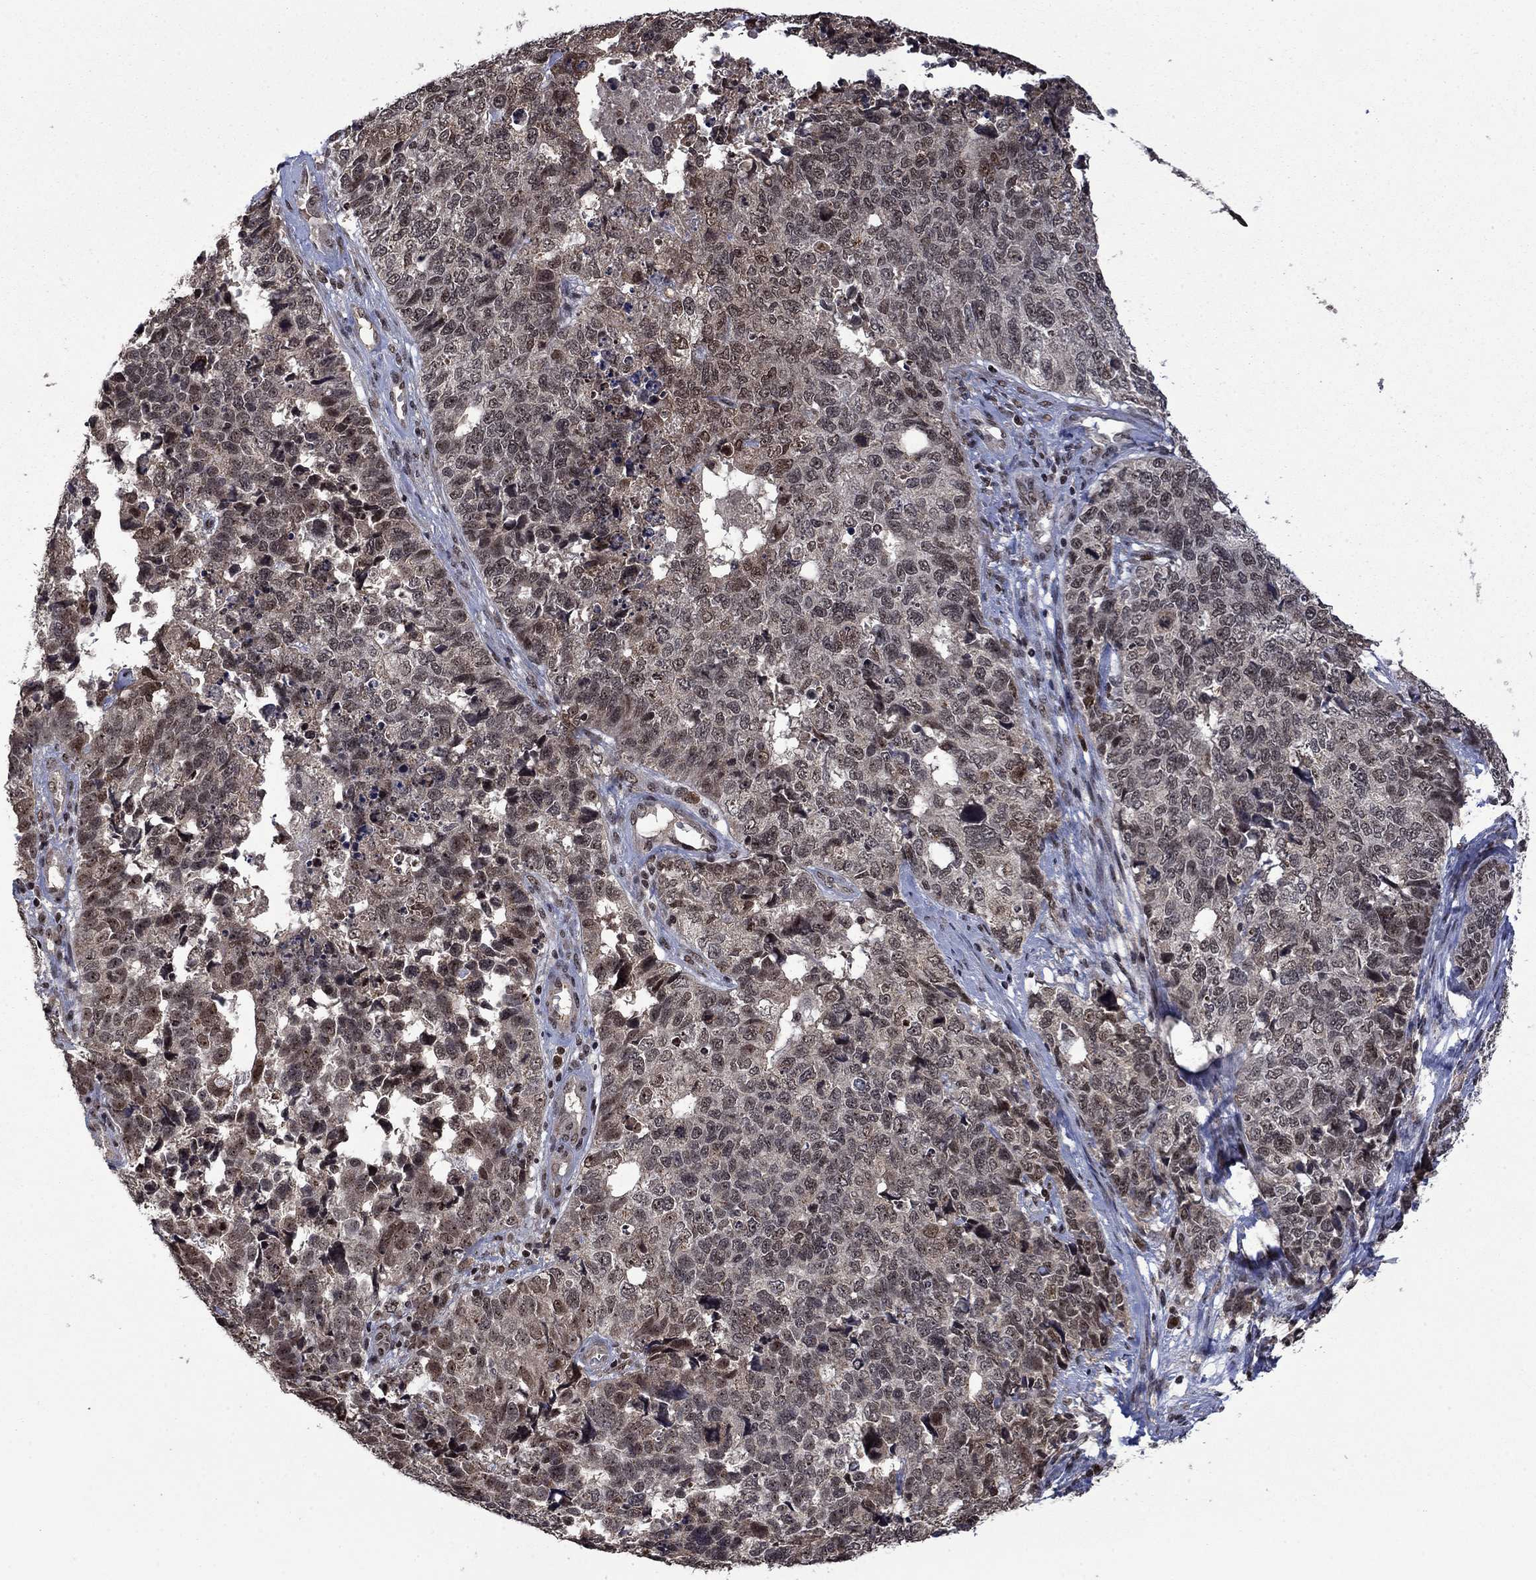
{"staining": {"intensity": "weak", "quantity": "<25%", "location": "nuclear"}, "tissue": "cervical cancer", "cell_type": "Tumor cells", "image_type": "cancer", "snomed": [{"axis": "morphology", "description": "Squamous cell carcinoma, NOS"}, {"axis": "topography", "description": "Cervix"}], "caption": "Tumor cells show no significant positivity in cervical cancer (squamous cell carcinoma).", "gene": "FBL", "patient": {"sex": "female", "age": 63}}